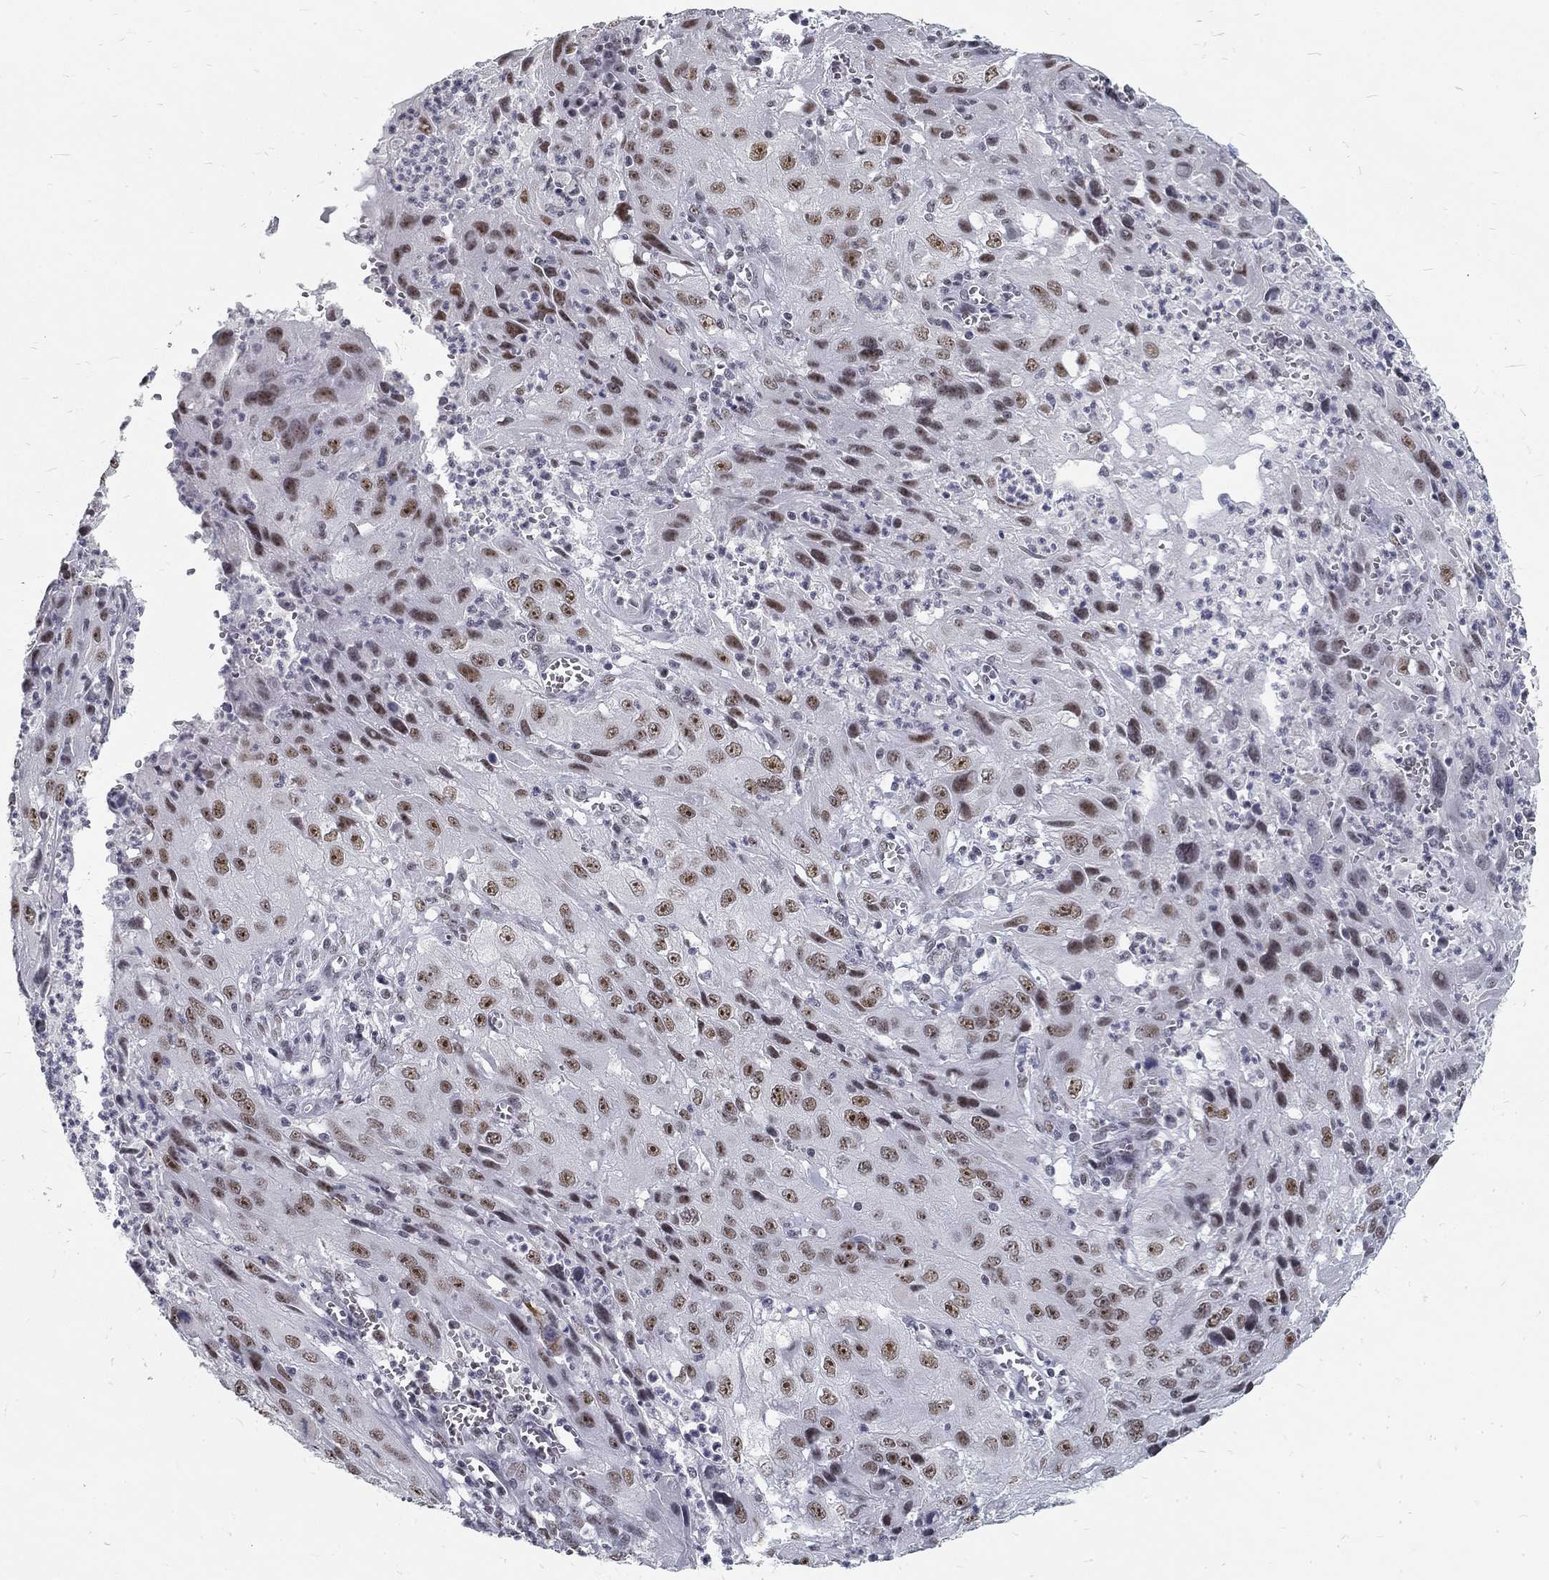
{"staining": {"intensity": "moderate", "quantity": "25%-75%", "location": "nuclear"}, "tissue": "cervical cancer", "cell_type": "Tumor cells", "image_type": "cancer", "snomed": [{"axis": "morphology", "description": "Squamous cell carcinoma, NOS"}, {"axis": "topography", "description": "Cervix"}], "caption": "Protein expression analysis of human cervical cancer (squamous cell carcinoma) reveals moderate nuclear positivity in about 25%-75% of tumor cells.", "gene": "SNORC", "patient": {"sex": "female", "age": 32}}